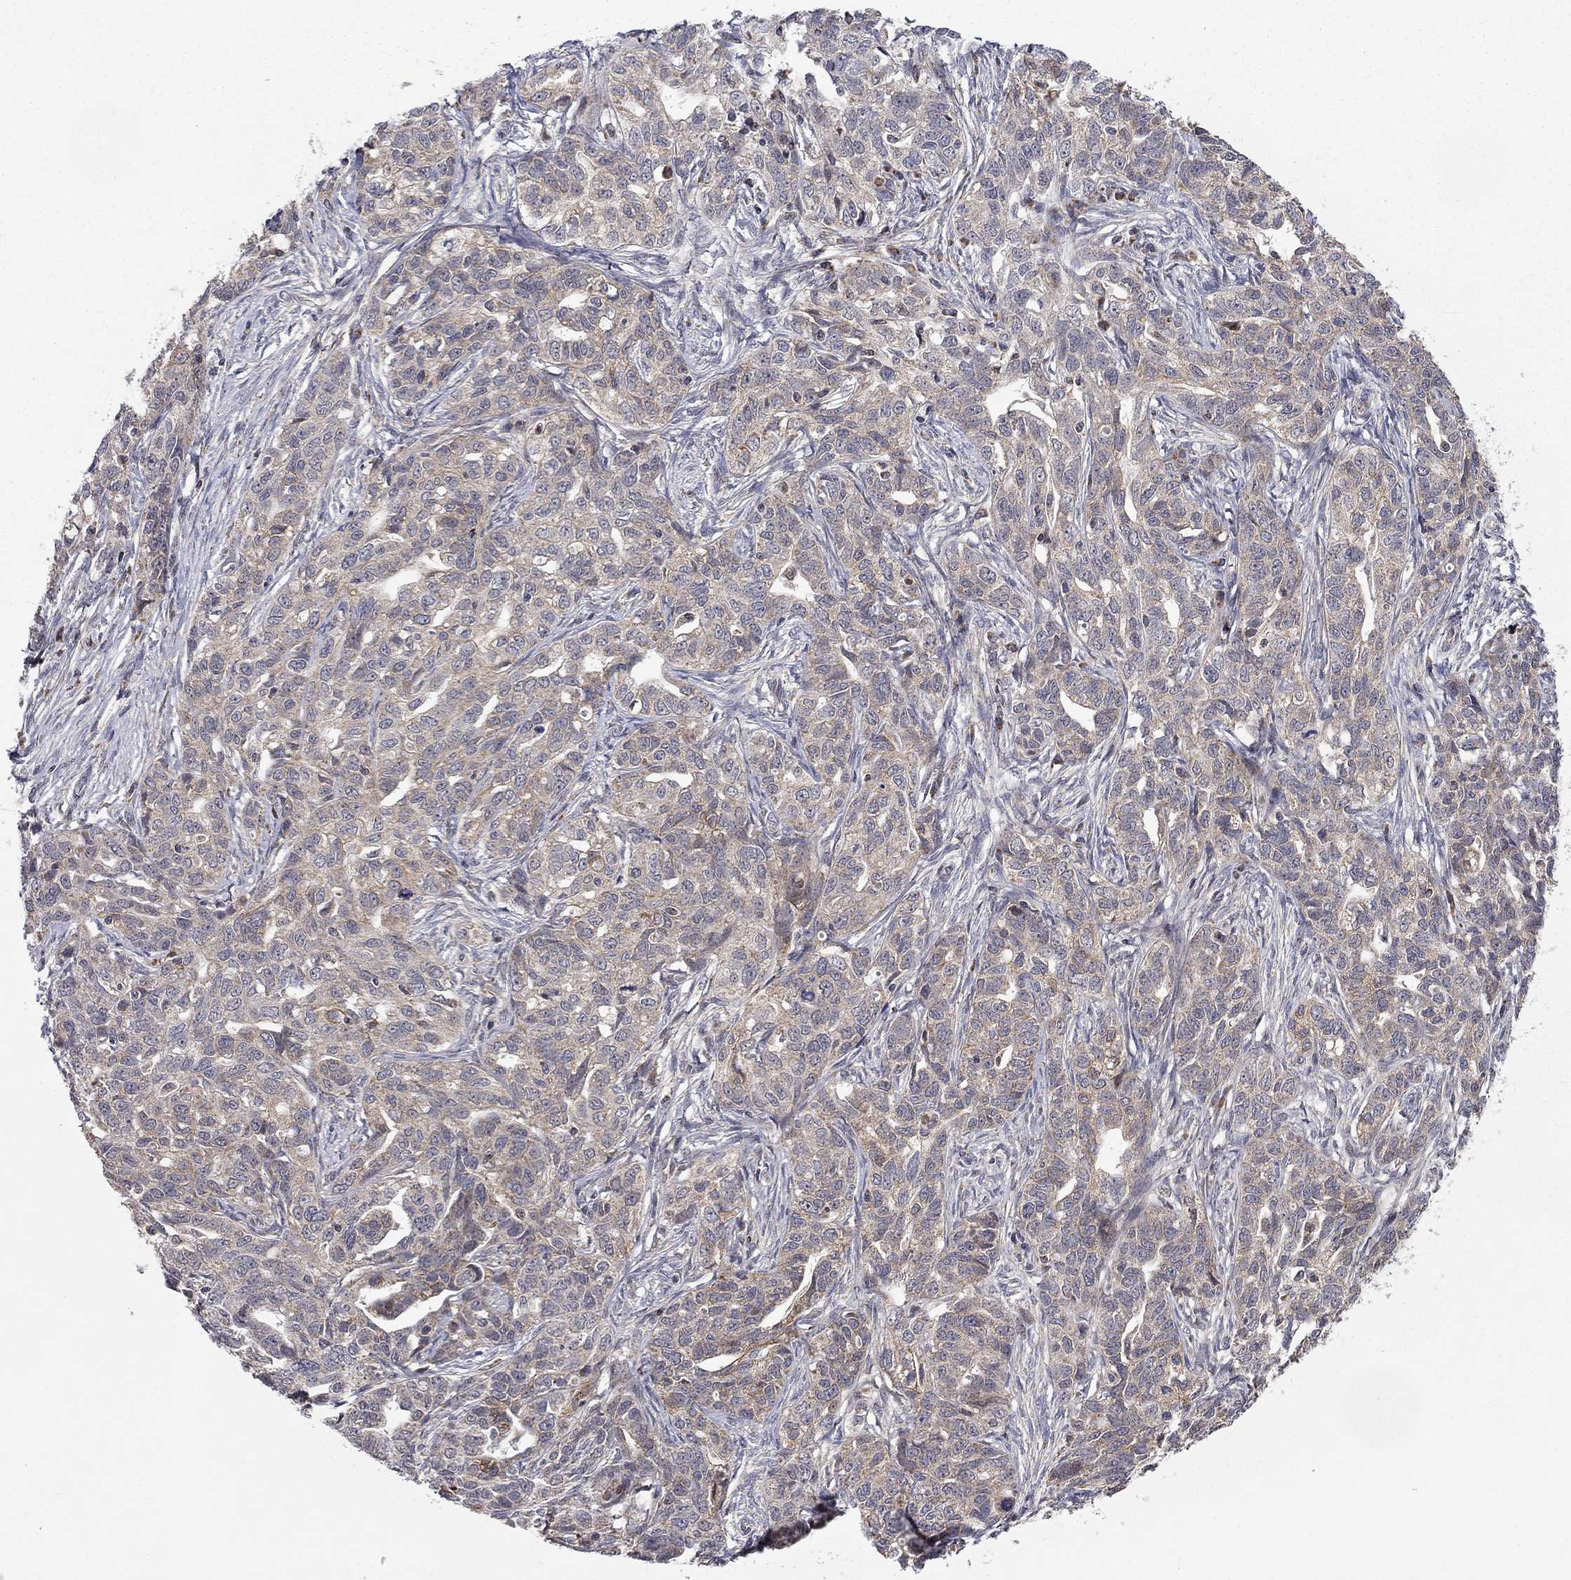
{"staining": {"intensity": "weak", "quantity": "25%-75%", "location": "cytoplasmic/membranous"}, "tissue": "ovarian cancer", "cell_type": "Tumor cells", "image_type": "cancer", "snomed": [{"axis": "morphology", "description": "Cystadenocarcinoma, serous, NOS"}, {"axis": "topography", "description": "Ovary"}], "caption": "This is an image of immunohistochemistry staining of ovarian cancer (serous cystadenocarcinoma), which shows weak staining in the cytoplasmic/membranous of tumor cells.", "gene": "IDS", "patient": {"sex": "female", "age": 71}}